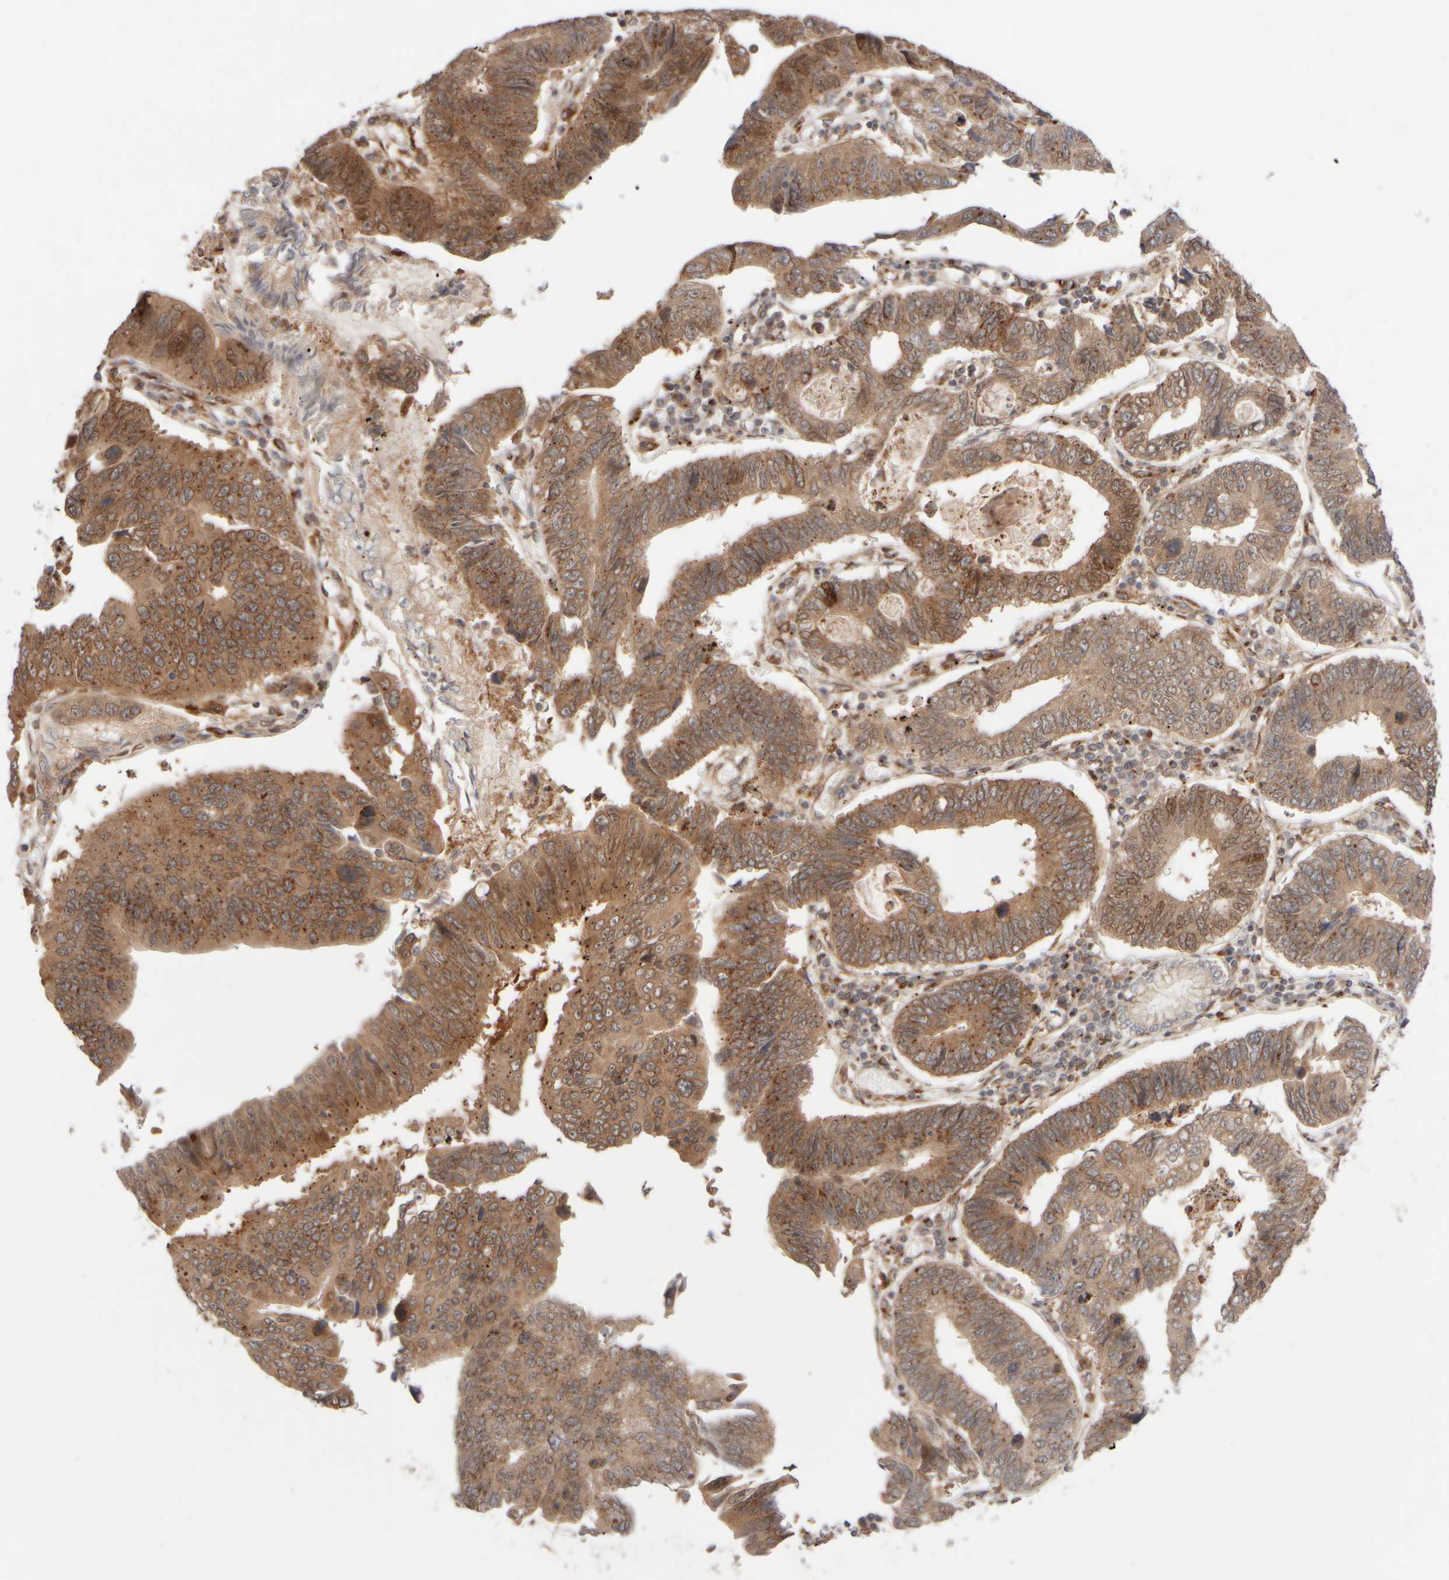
{"staining": {"intensity": "moderate", "quantity": ">75%", "location": "cytoplasmic/membranous"}, "tissue": "stomach cancer", "cell_type": "Tumor cells", "image_type": "cancer", "snomed": [{"axis": "morphology", "description": "Adenocarcinoma, NOS"}, {"axis": "topography", "description": "Stomach"}], "caption": "This image exhibits IHC staining of adenocarcinoma (stomach), with medium moderate cytoplasmic/membranous expression in about >75% of tumor cells.", "gene": "GCN1", "patient": {"sex": "male", "age": 59}}